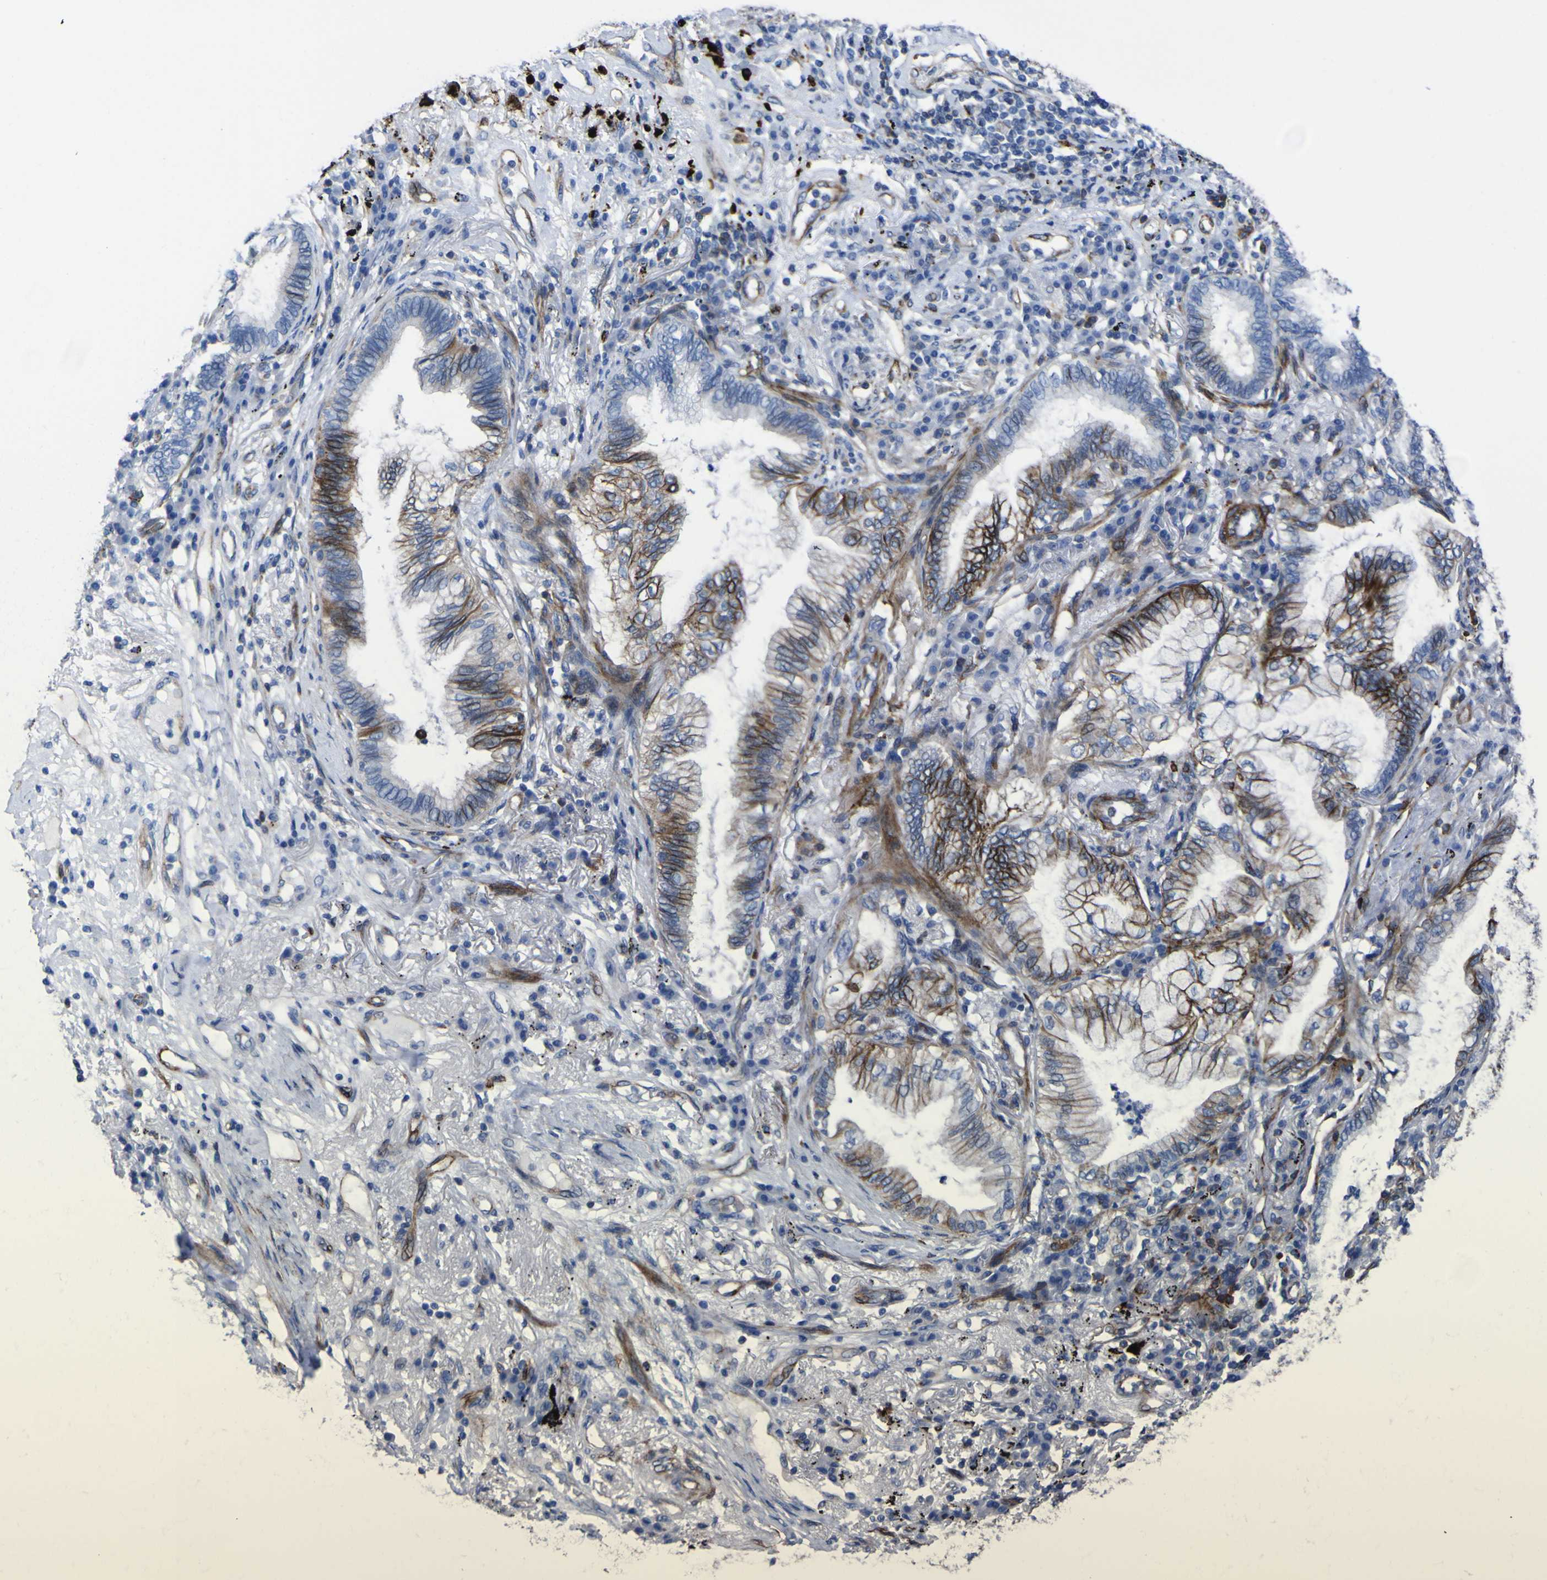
{"staining": {"intensity": "strong", "quantity": ">75%", "location": "cytoplasmic/membranous"}, "tissue": "lung cancer", "cell_type": "Tumor cells", "image_type": "cancer", "snomed": [{"axis": "morphology", "description": "Normal tissue, NOS"}, {"axis": "morphology", "description": "Adenocarcinoma, NOS"}, {"axis": "topography", "description": "Bronchus"}, {"axis": "topography", "description": "Lung"}], "caption": "Tumor cells display high levels of strong cytoplasmic/membranous positivity in about >75% of cells in lung adenocarcinoma.", "gene": "AGO4", "patient": {"sex": "female", "age": 70}}